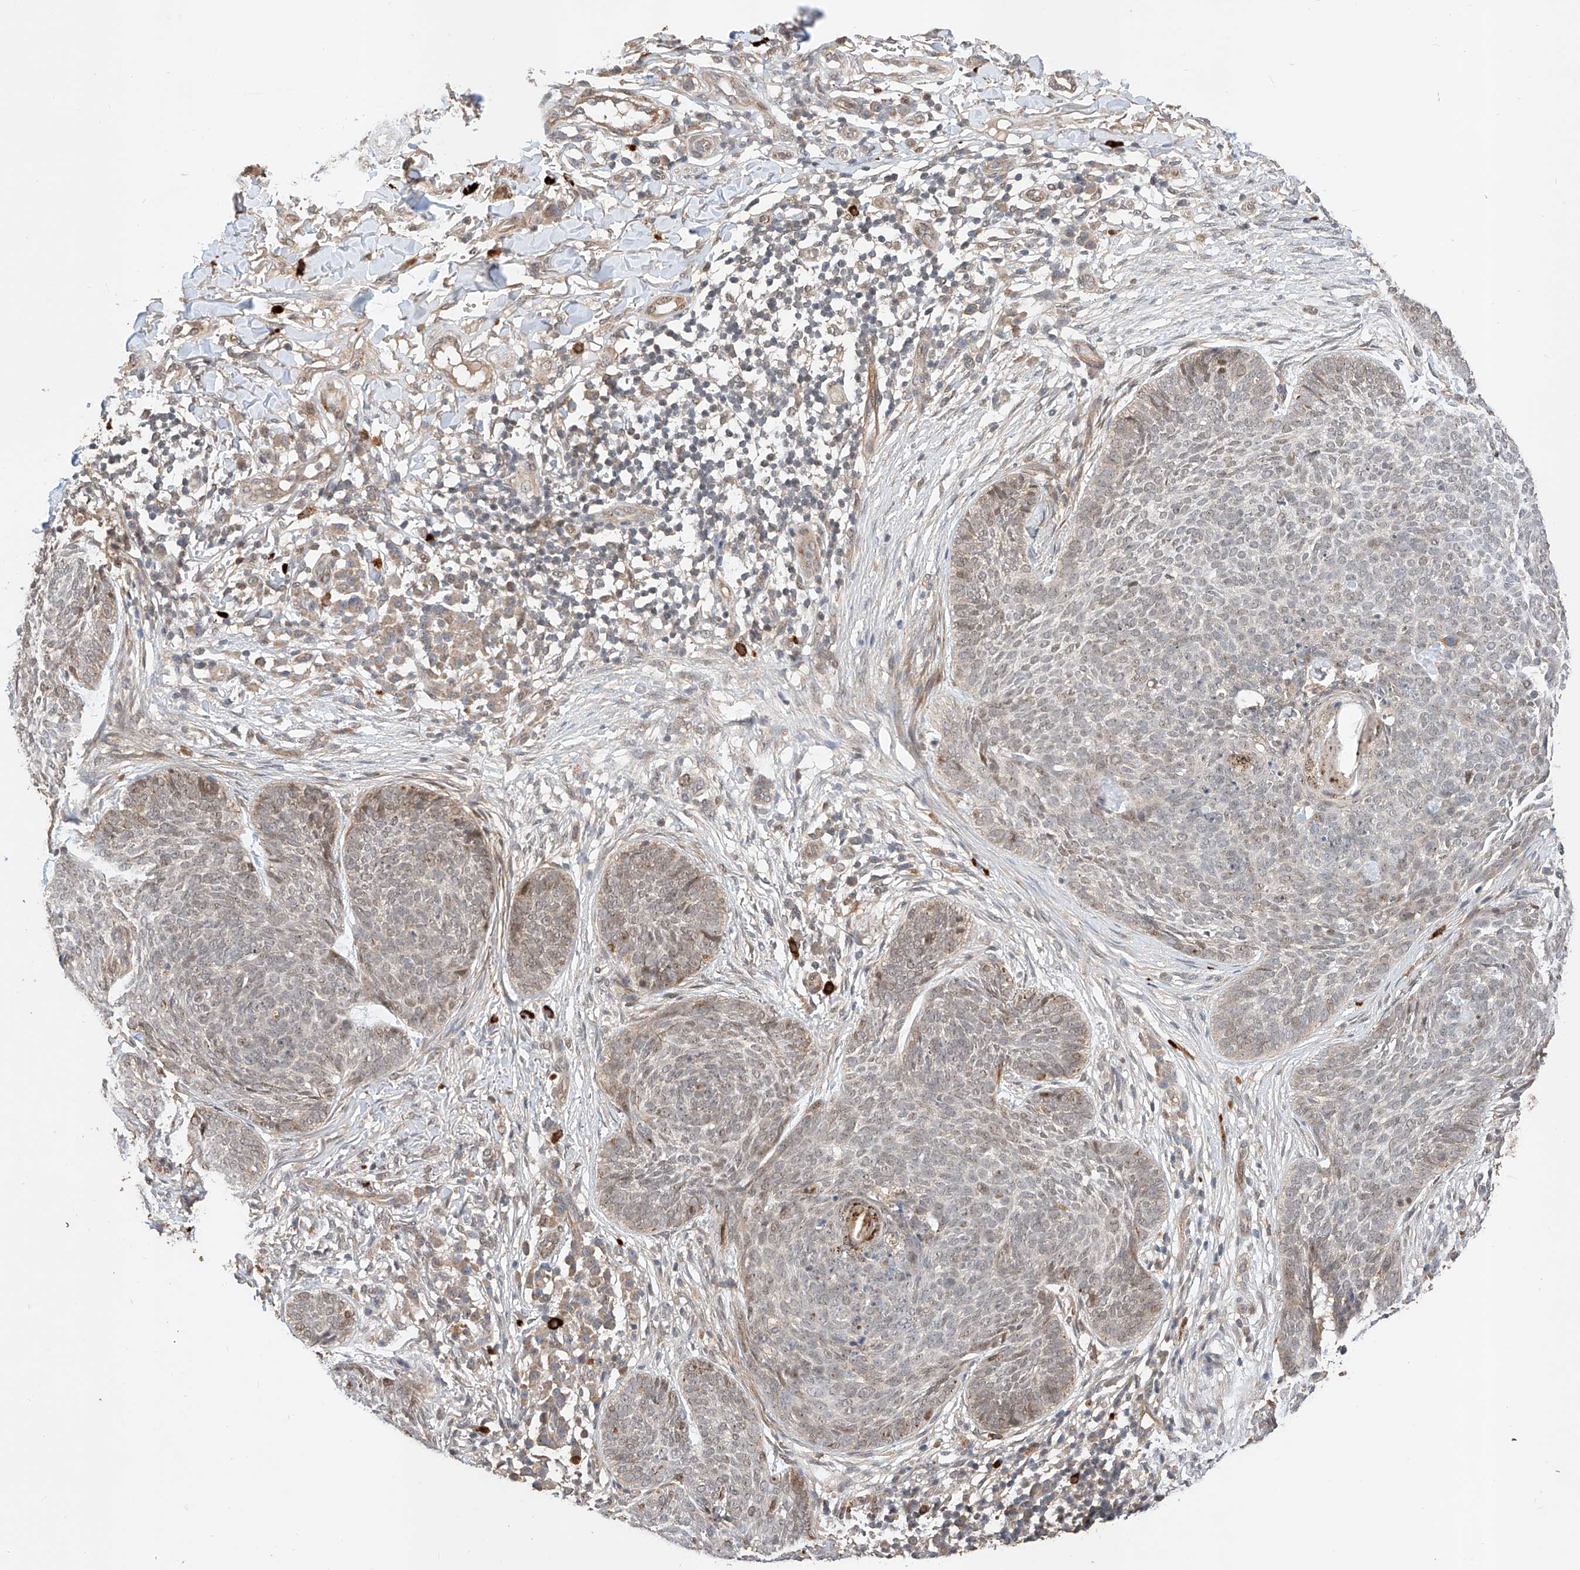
{"staining": {"intensity": "weak", "quantity": "<25%", "location": "nuclear"}, "tissue": "skin cancer", "cell_type": "Tumor cells", "image_type": "cancer", "snomed": [{"axis": "morphology", "description": "Basal cell carcinoma"}, {"axis": "topography", "description": "Skin"}], "caption": "This is an immunohistochemistry histopathology image of human skin basal cell carcinoma. There is no expression in tumor cells.", "gene": "RAB23", "patient": {"sex": "female", "age": 64}}